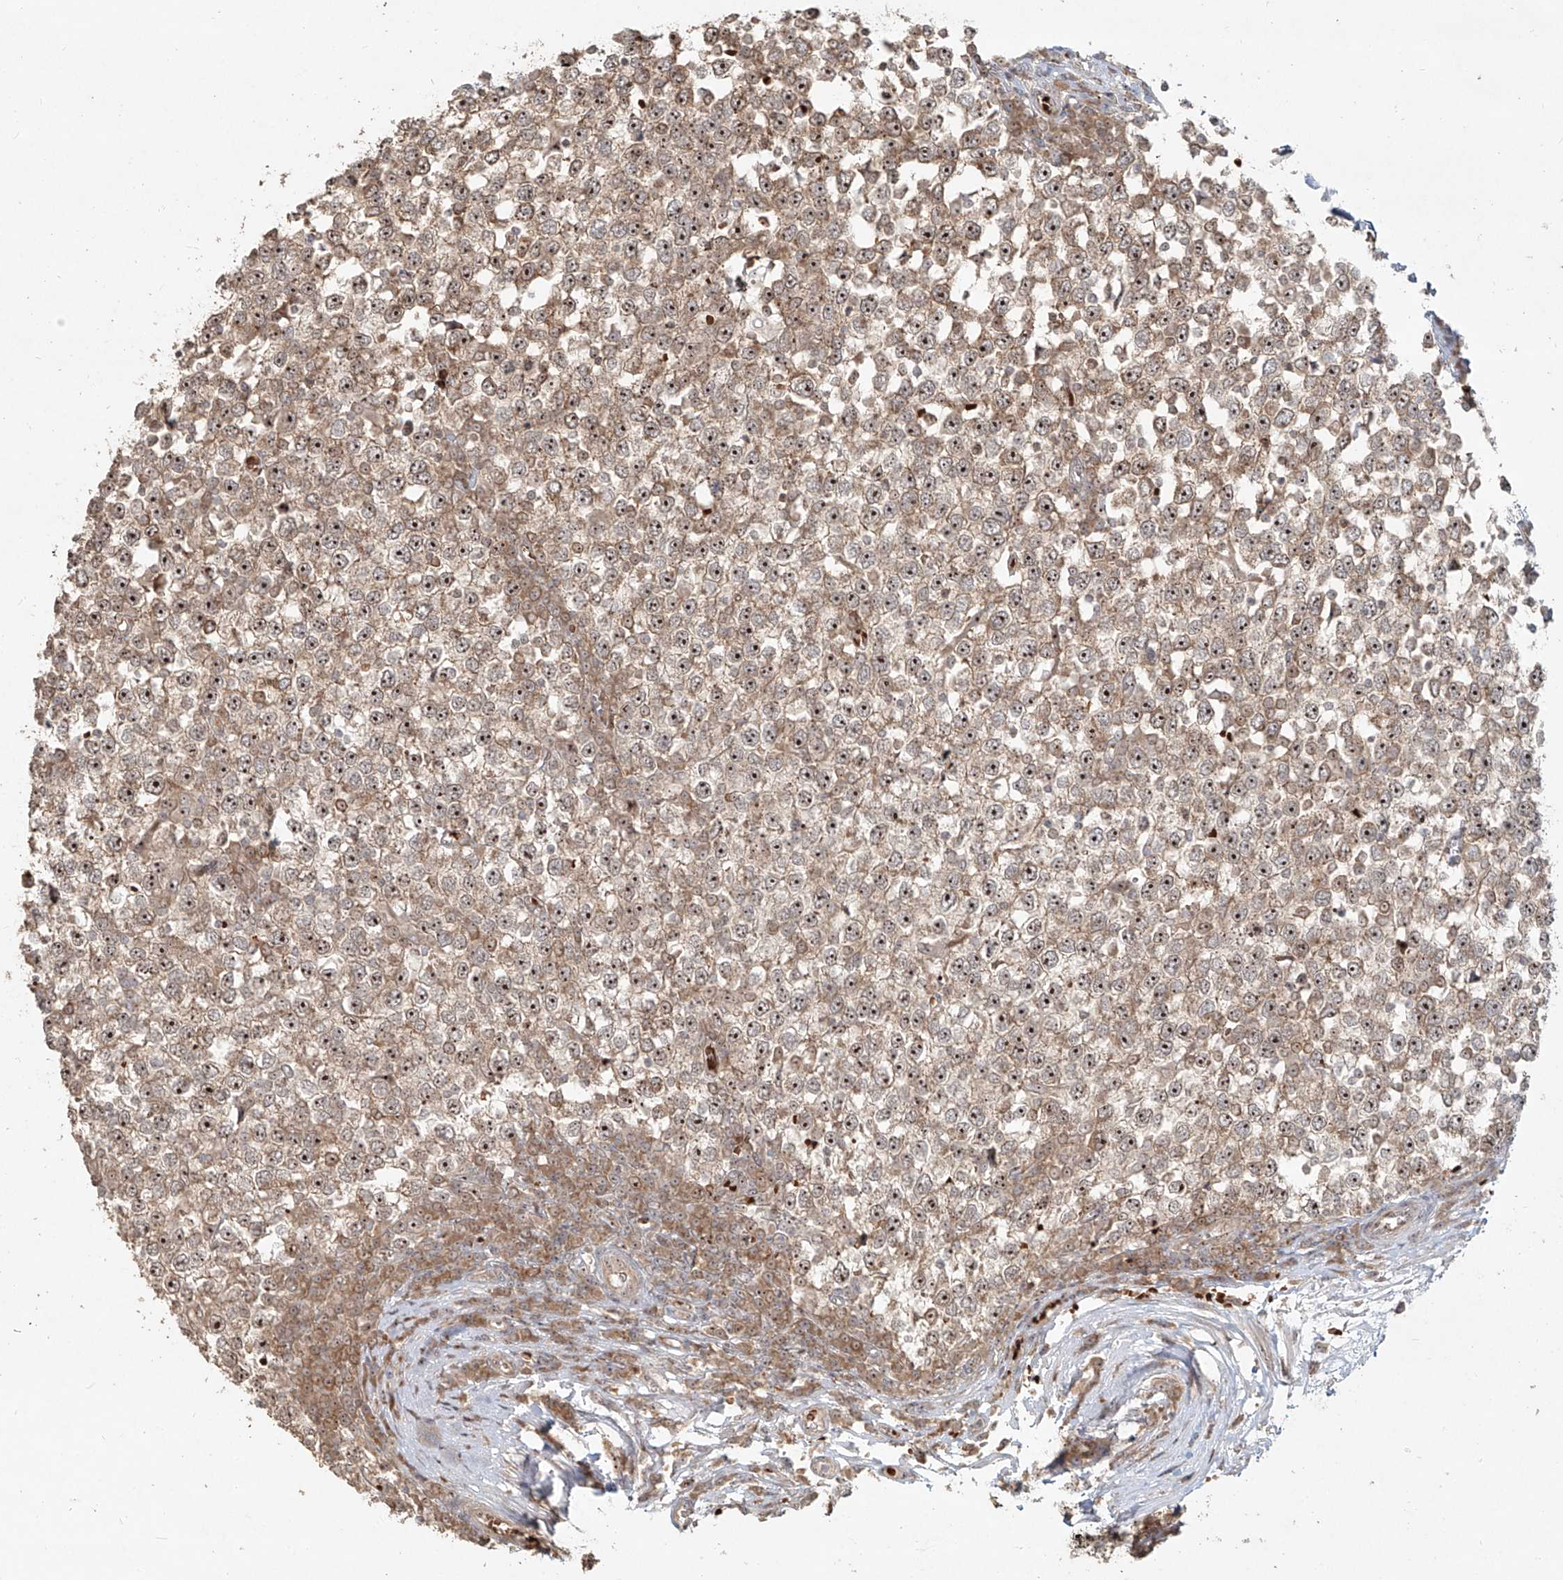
{"staining": {"intensity": "moderate", "quantity": ">75%", "location": "cytoplasmic/membranous,nuclear"}, "tissue": "testis cancer", "cell_type": "Tumor cells", "image_type": "cancer", "snomed": [{"axis": "morphology", "description": "Seminoma, NOS"}, {"axis": "topography", "description": "Testis"}], "caption": "Immunohistochemistry (DAB) staining of testis seminoma reveals moderate cytoplasmic/membranous and nuclear protein staining in about >75% of tumor cells.", "gene": "BYSL", "patient": {"sex": "male", "age": 65}}